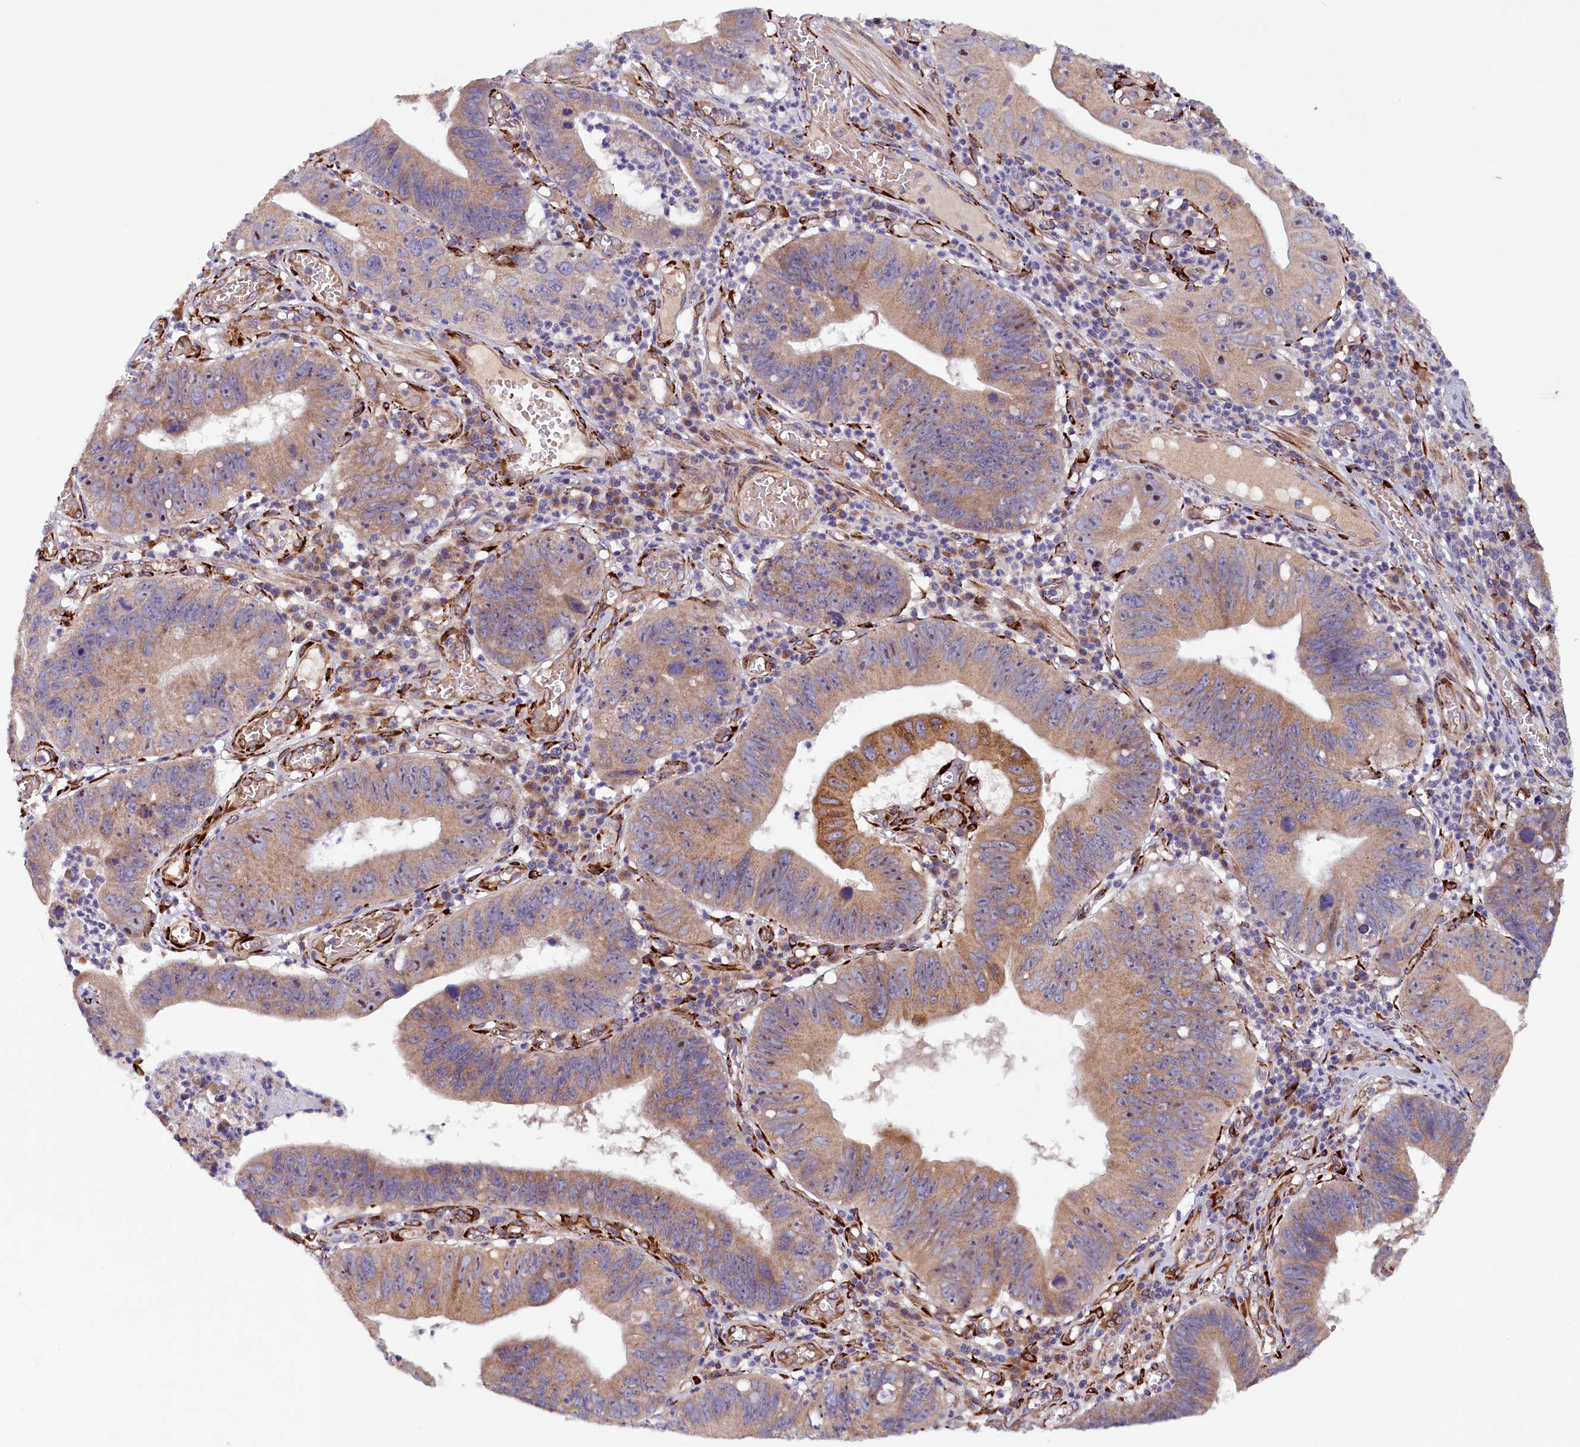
{"staining": {"intensity": "moderate", "quantity": "25%-75%", "location": "cytoplasmic/membranous"}, "tissue": "stomach cancer", "cell_type": "Tumor cells", "image_type": "cancer", "snomed": [{"axis": "morphology", "description": "Adenocarcinoma, NOS"}, {"axis": "topography", "description": "Stomach"}], "caption": "A high-resolution photomicrograph shows IHC staining of stomach cancer, which demonstrates moderate cytoplasmic/membranous positivity in approximately 25%-75% of tumor cells. The staining is performed using DAB (3,3'-diaminobenzidine) brown chromogen to label protein expression. The nuclei are counter-stained blue using hematoxylin.", "gene": "ARRDC4", "patient": {"sex": "male", "age": 59}}